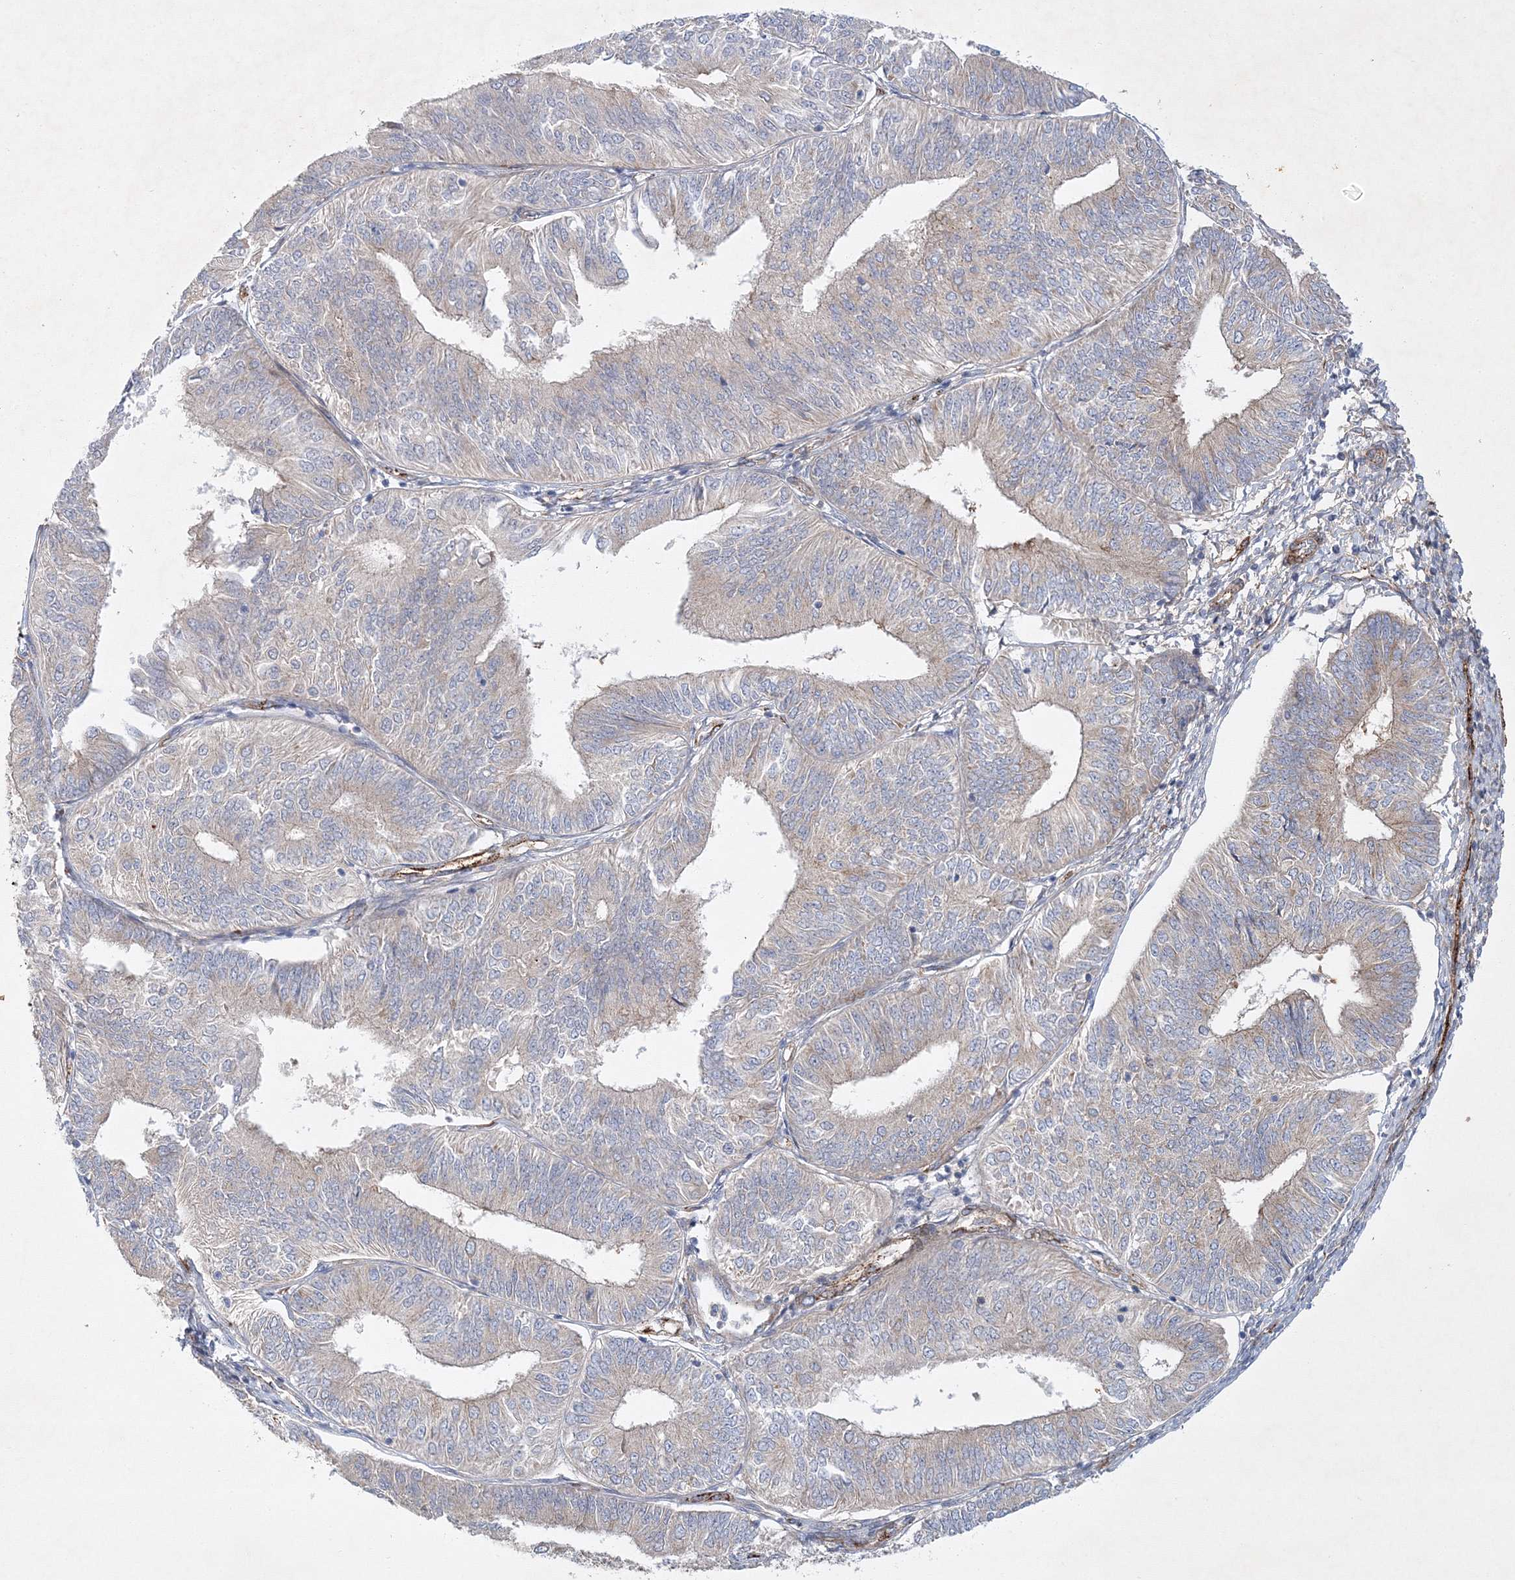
{"staining": {"intensity": "weak", "quantity": "<25%", "location": "cytoplasmic/membranous"}, "tissue": "endometrial cancer", "cell_type": "Tumor cells", "image_type": "cancer", "snomed": [{"axis": "morphology", "description": "Adenocarcinoma, NOS"}, {"axis": "topography", "description": "Endometrium"}], "caption": "Immunohistochemistry histopathology image of neoplastic tissue: human adenocarcinoma (endometrial) stained with DAB (3,3'-diaminobenzidine) reveals no significant protein expression in tumor cells.", "gene": "ZFYVE16", "patient": {"sex": "female", "age": 58}}